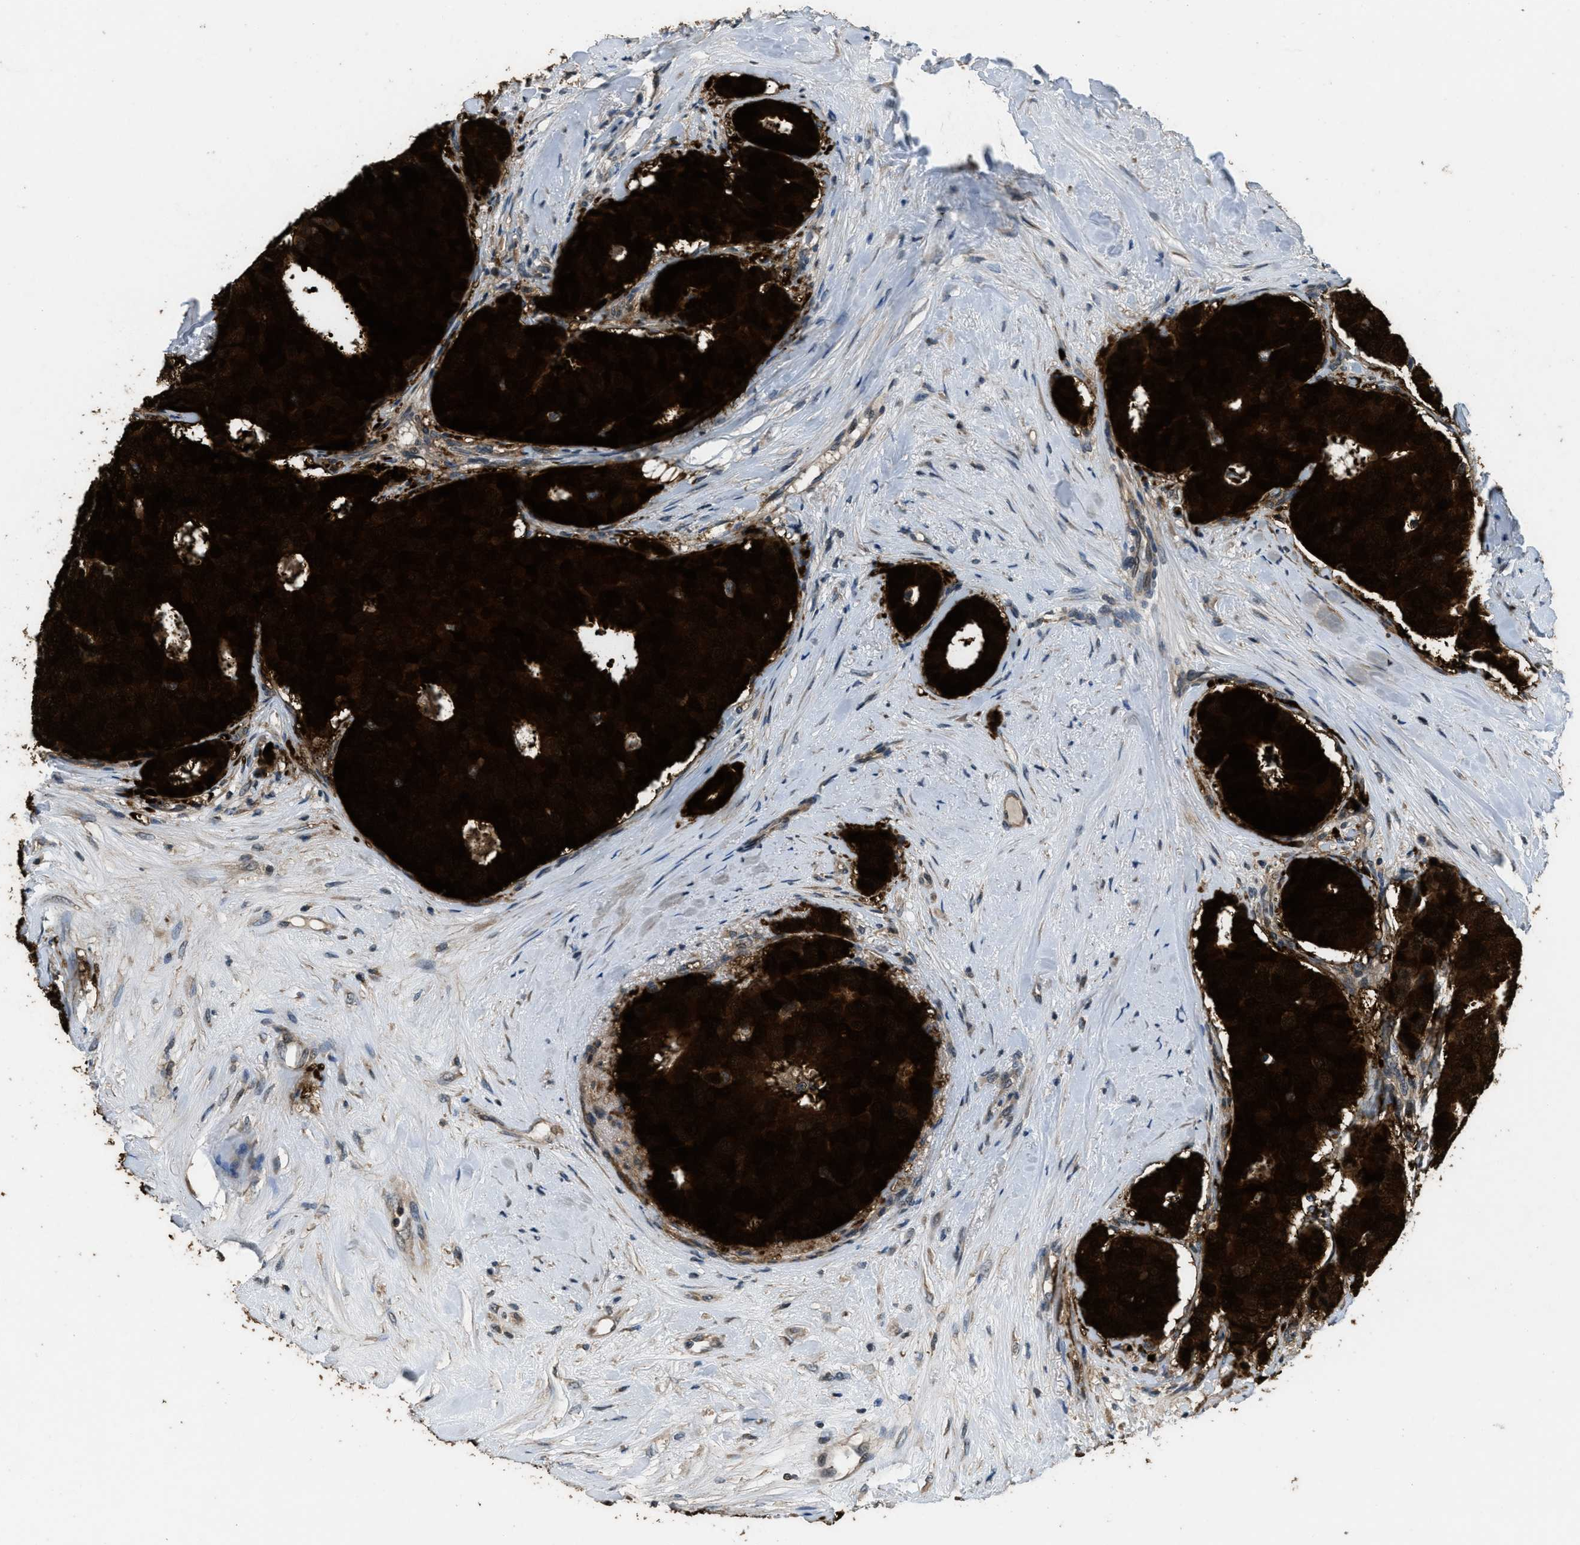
{"staining": {"intensity": "strong", "quantity": ">75%", "location": "cytoplasmic/membranous,nuclear"}, "tissue": "breast cancer", "cell_type": "Tumor cells", "image_type": "cancer", "snomed": [{"axis": "morphology", "description": "Duct carcinoma"}, {"axis": "topography", "description": "Breast"}], "caption": "The image exhibits a brown stain indicating the presence of a protein in the cytoplasmic/membranous and nuclear of tumor cells in breast cancer.", "gene": "NAT1", "patient": {"sex": "female", "age": 75}}